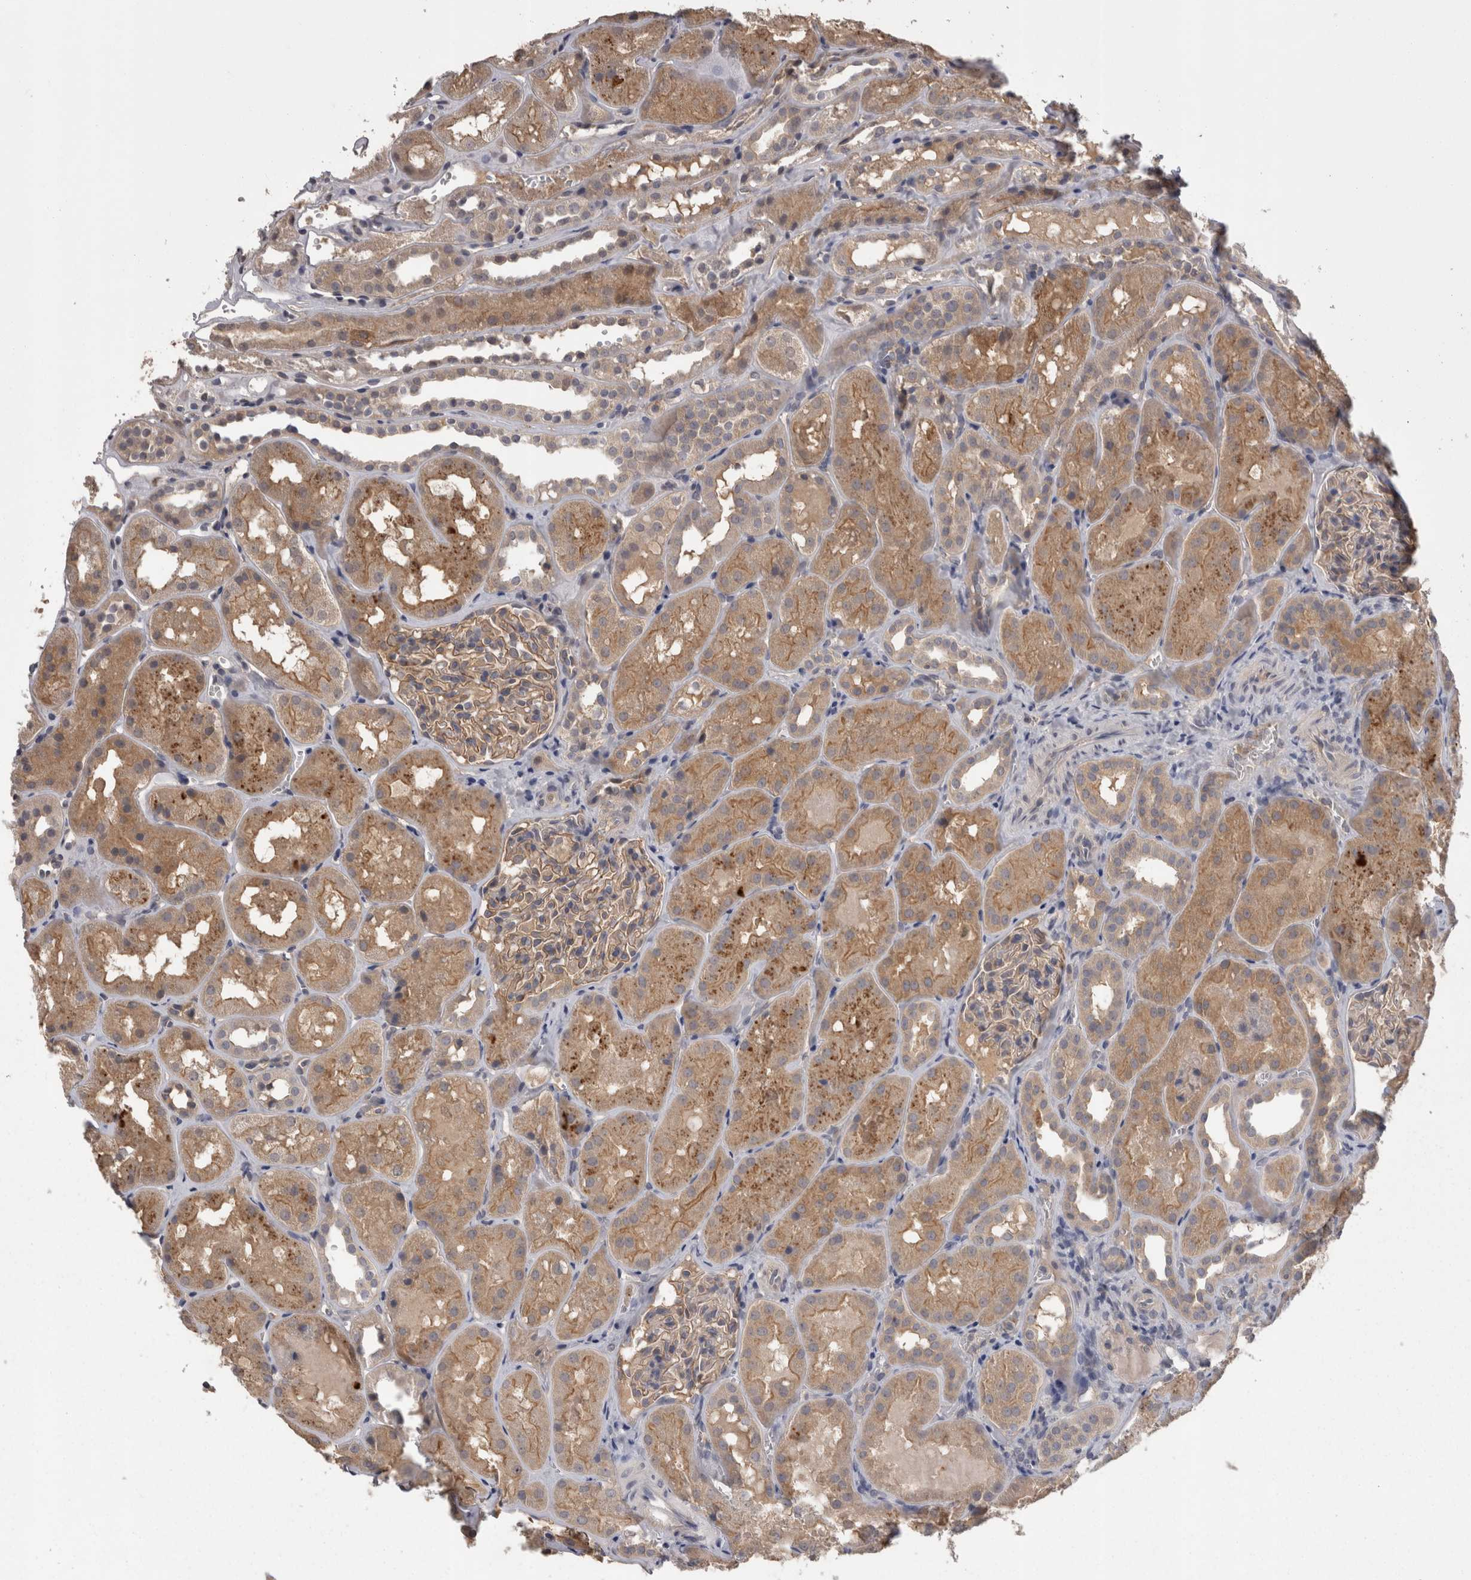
{"staining": {"intensity": "weak", "quantity": ">75%", "location": "cytoplasmic/membranous"}, "tissue": "kidney", "cell_type": "Cells in glomeruli", "image_type": "normal", "snomed": [{"axis": "morphology", "description": "Normal tissue, NOS"}, {"axis": "topography", "description": "Kidney"}], "caption": "Immunohistochemistry micrograph of unremarkable kidney: human kidney stained using immunohistochemistry (IHC) exhibits low levels of weak protein expression localized specifically in the cytoplasmic/membranous of cells in glomeruli, appearing as a cytoplasmic/membranous brown color.", "gene": "PON3", "patient": {"sex": "male", "age": 16}}